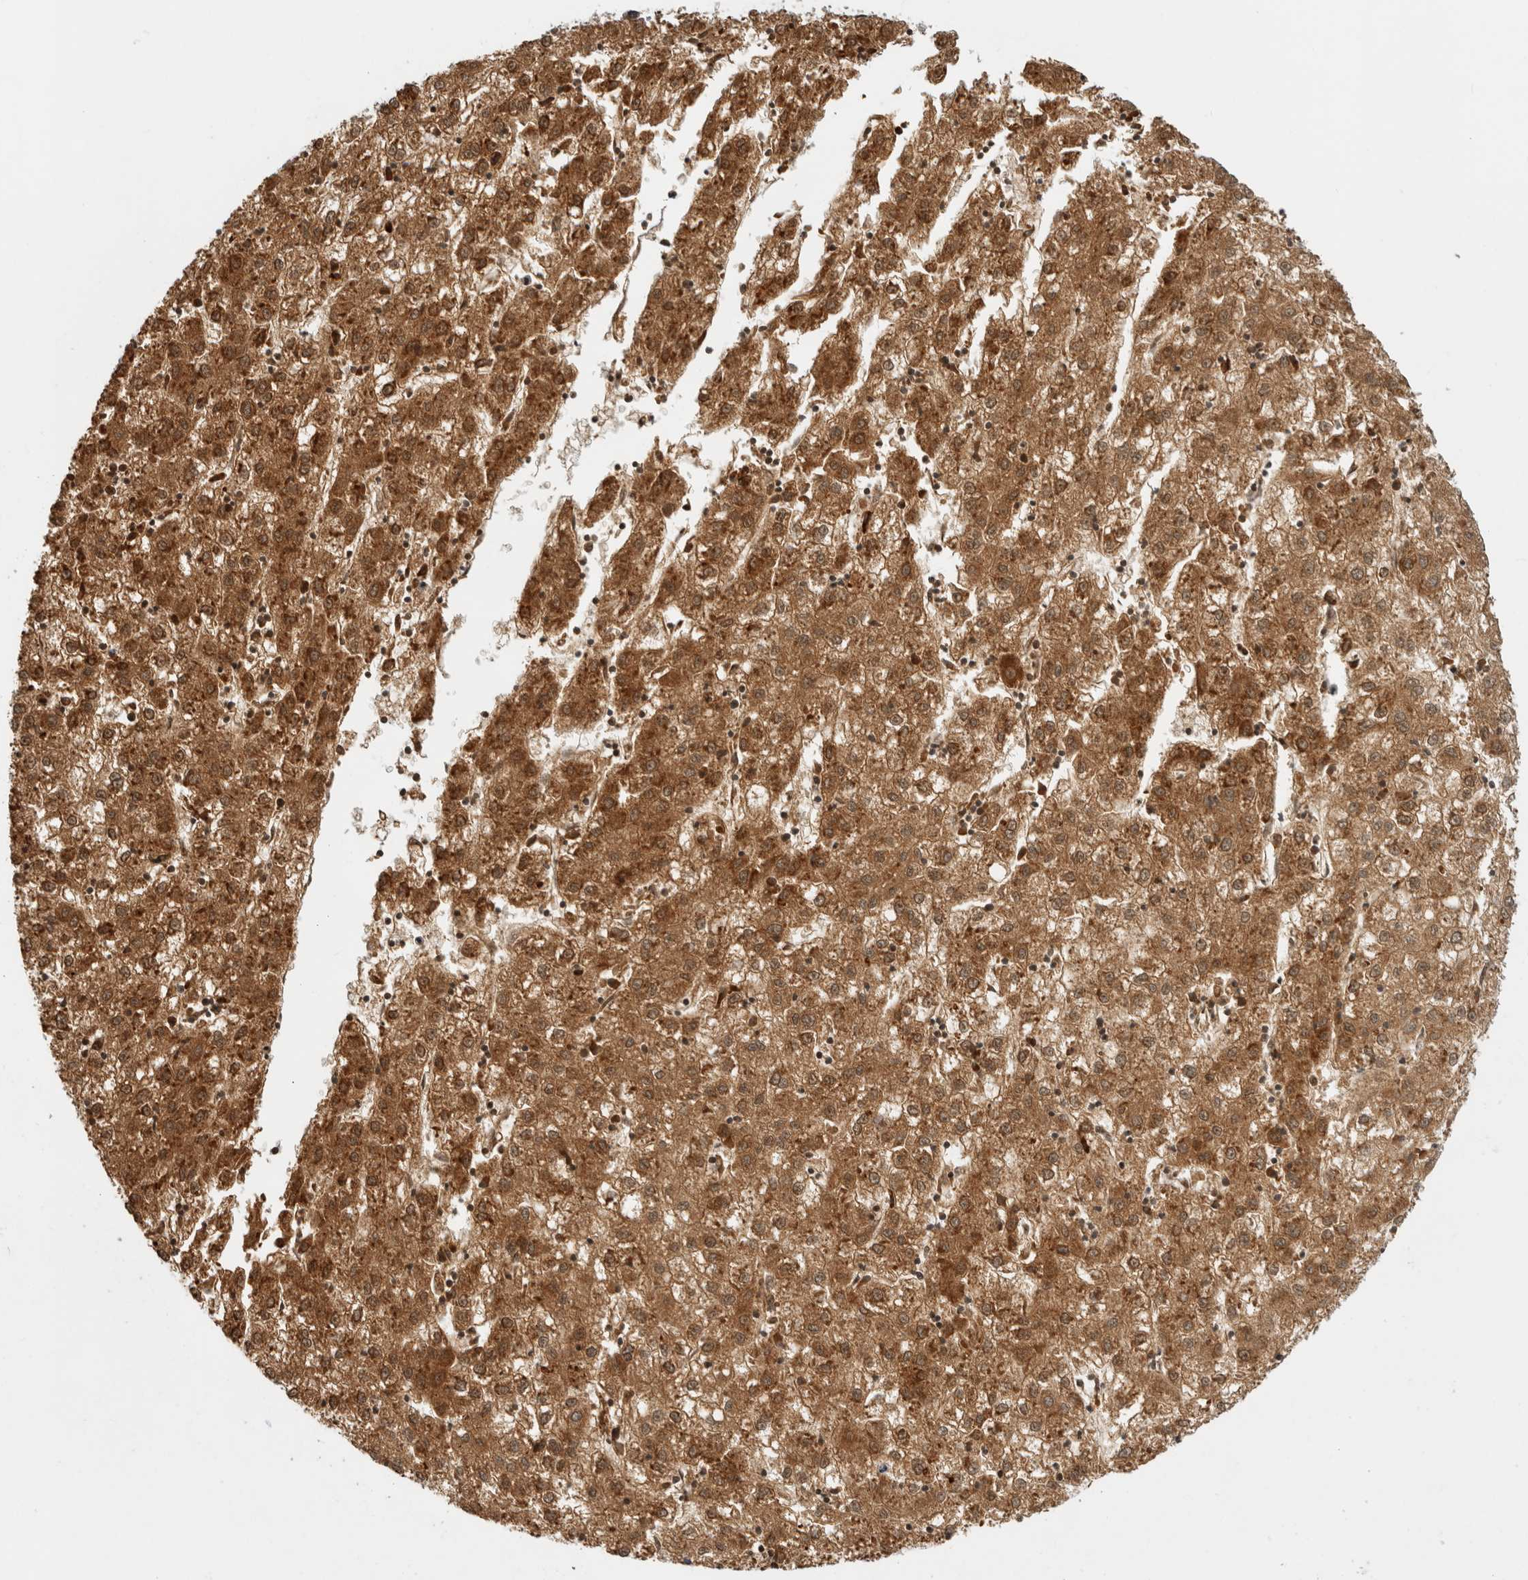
{"staining": {"intensity": "moderate", "quantity": ">75%", "location": "cytoplasmic/membranous"}, "tissue": "liver cancer", "cell_type": "Tumor cells", "image_type": "cancer", "snomed": [{"axis": "morphology", "description": "Carcinoma, Hepatocellular, NOS"}, {"axis": "topography", "description": "Liver"}], "caption": "A brown stain labels moderate cytoplasmic/membranous positivity of a protein in human hepatocellular carcinoma (liver) tumor cells.", "gene": "APOL2", "patient": {"sex": "male", "age": 72}}